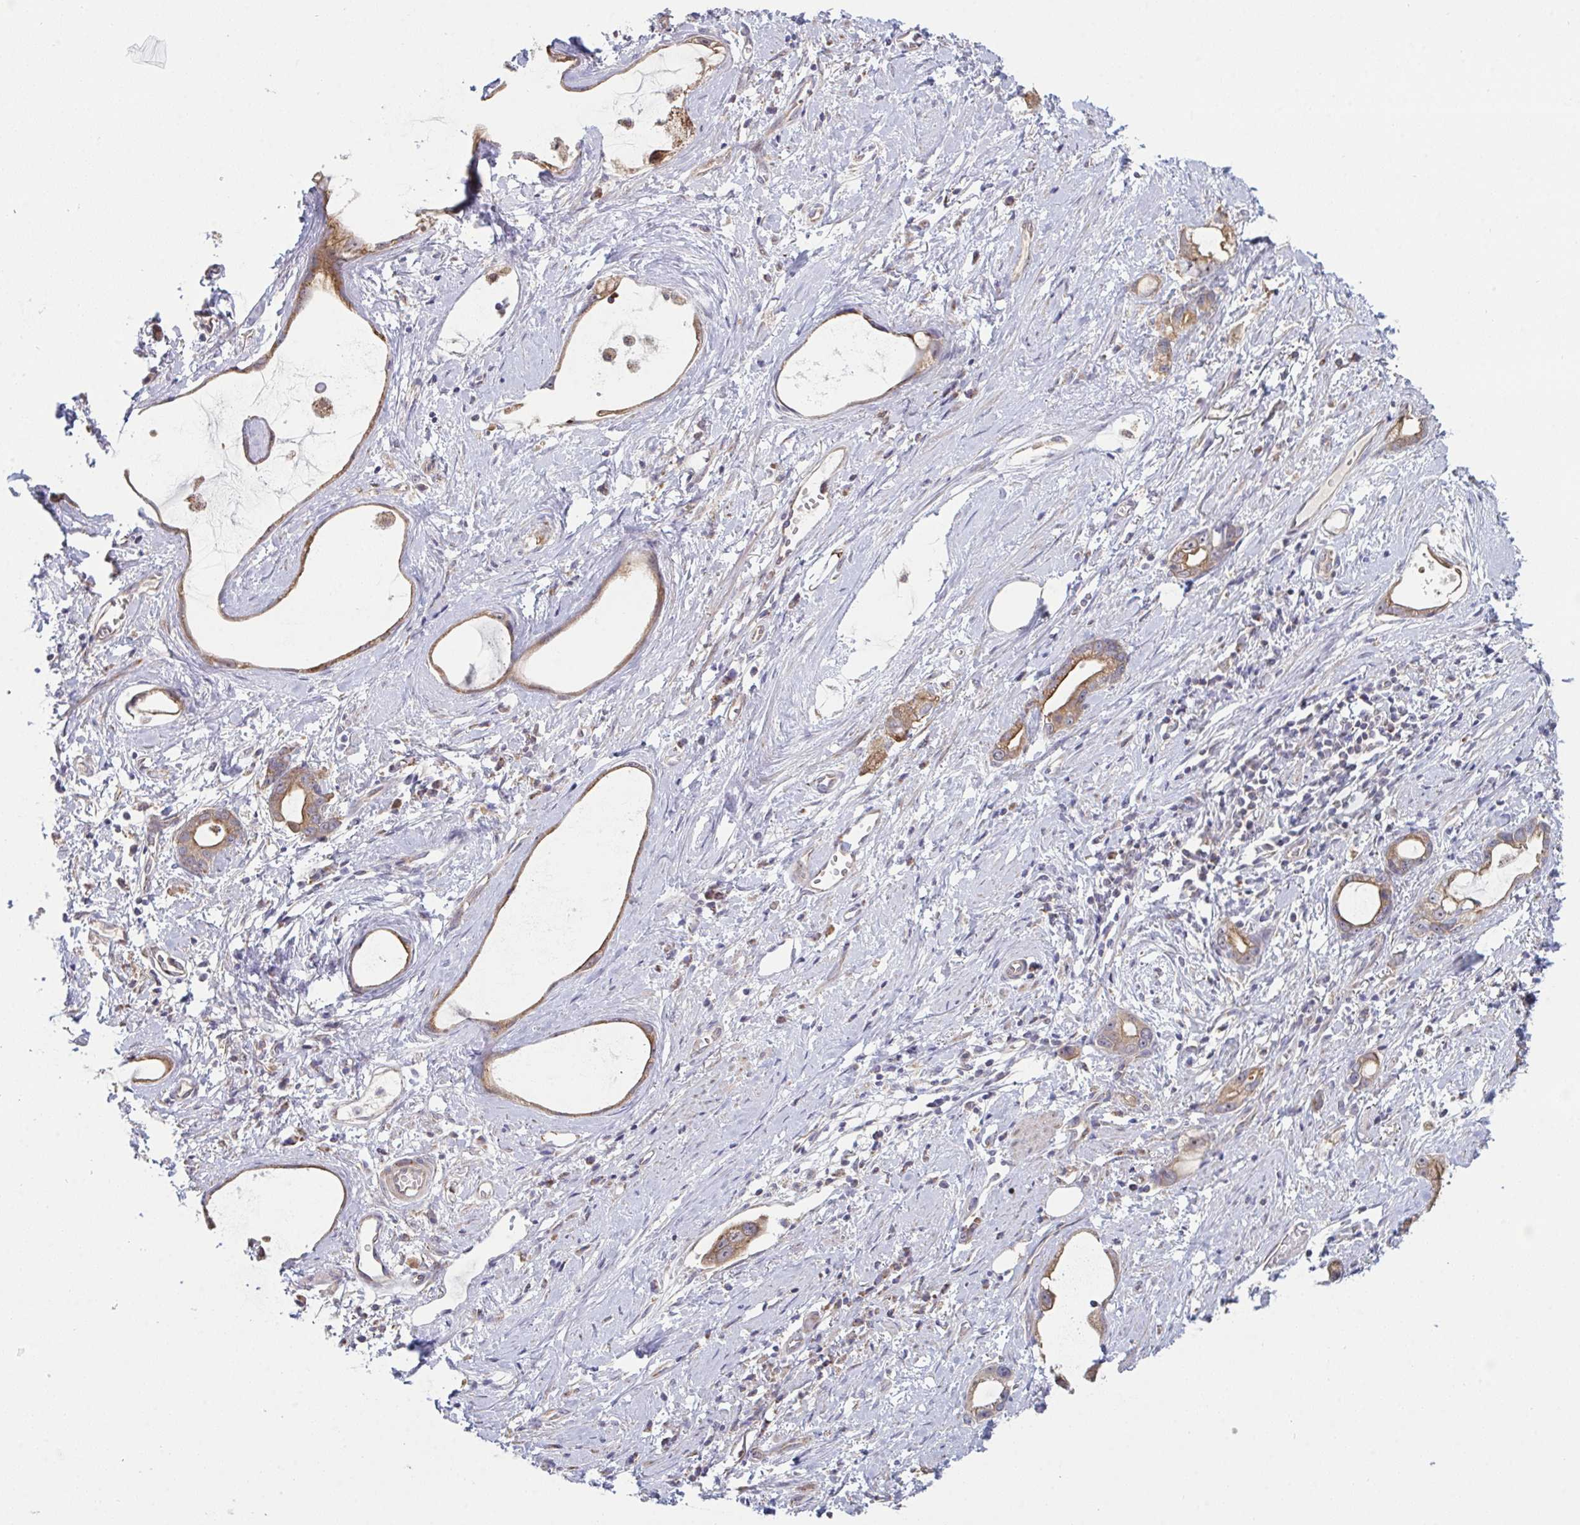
{"staining": {"intensity": "moderate", "quantity": ">75%", "location": "cytoplasmic/membranous"}, "tissue": "stomach cancer", "cell_type": "Tumor cells", "image_type": "cancer", "snomed": [{"axis": "morphology", "description": "Adenocarcinoma, NOS"}, {"axis": "topography", "description": "Stomach"}], "caption": "Approximately >75% of tumor cells in stomach cancer (adenocarcinoma) show moderate cytoplasmic/membranous protein staining as visualized by brown immunohistochemical staining.", "gene": "XAF1", "patient": {"sex": "male", "age": 55}}